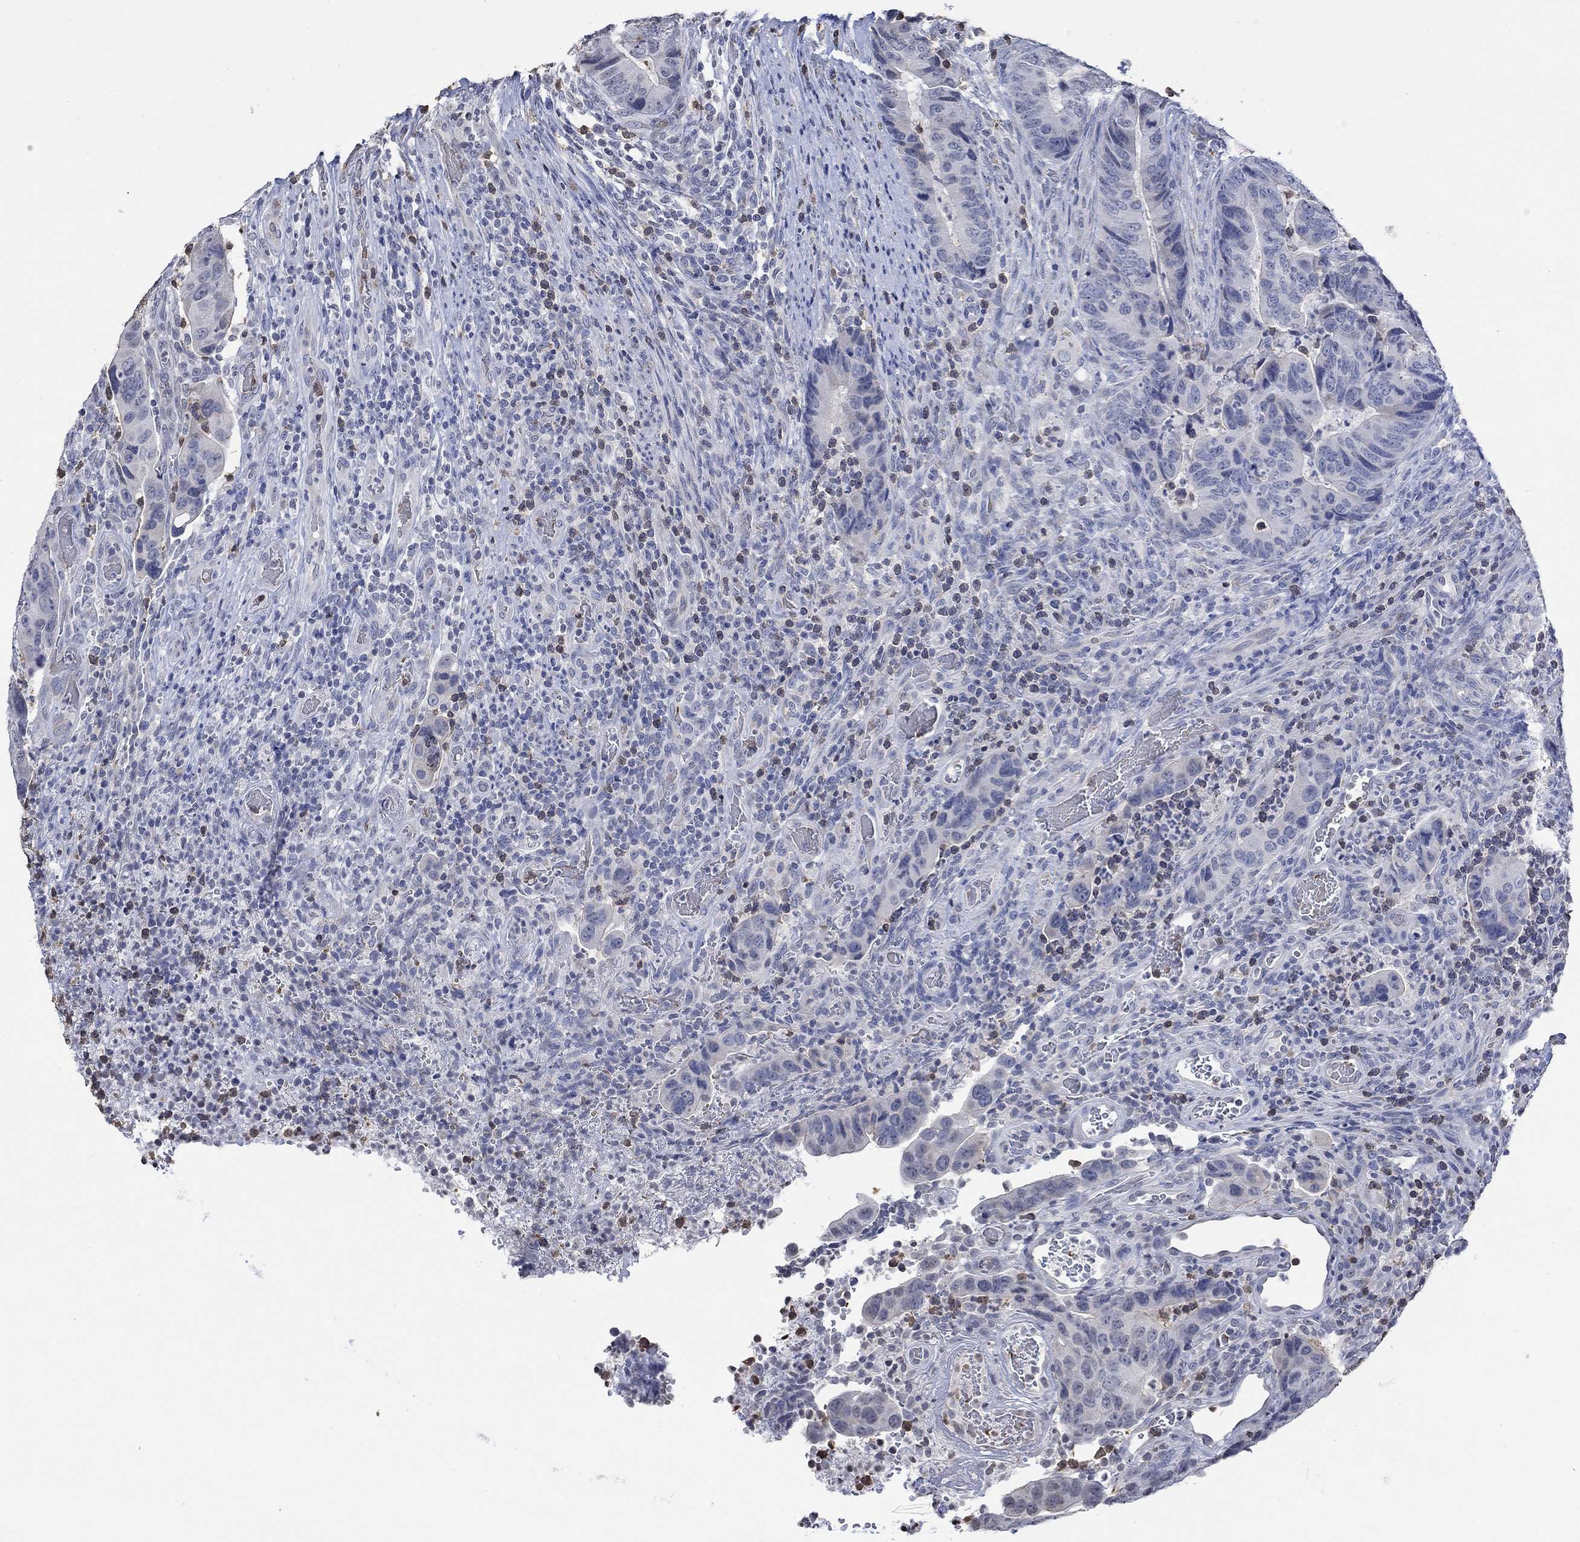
{"staining": {"intensity": "negative", "quantity": "none", "location": "none"}, "tissue": "colorectal cancer", "cell_type": "Tumor cells", "image_type": "cancer", "snomed": [{"axis": "morphology", "description": "Adenocarcinoma, NOS"}, {"axis": "topography", "description": "Colon"}], "caption": "Tumor cells show no significant expression in colorectal cancer.", "gene": "TMEM255A", "patient": {"sex": "female", "age": 56}}